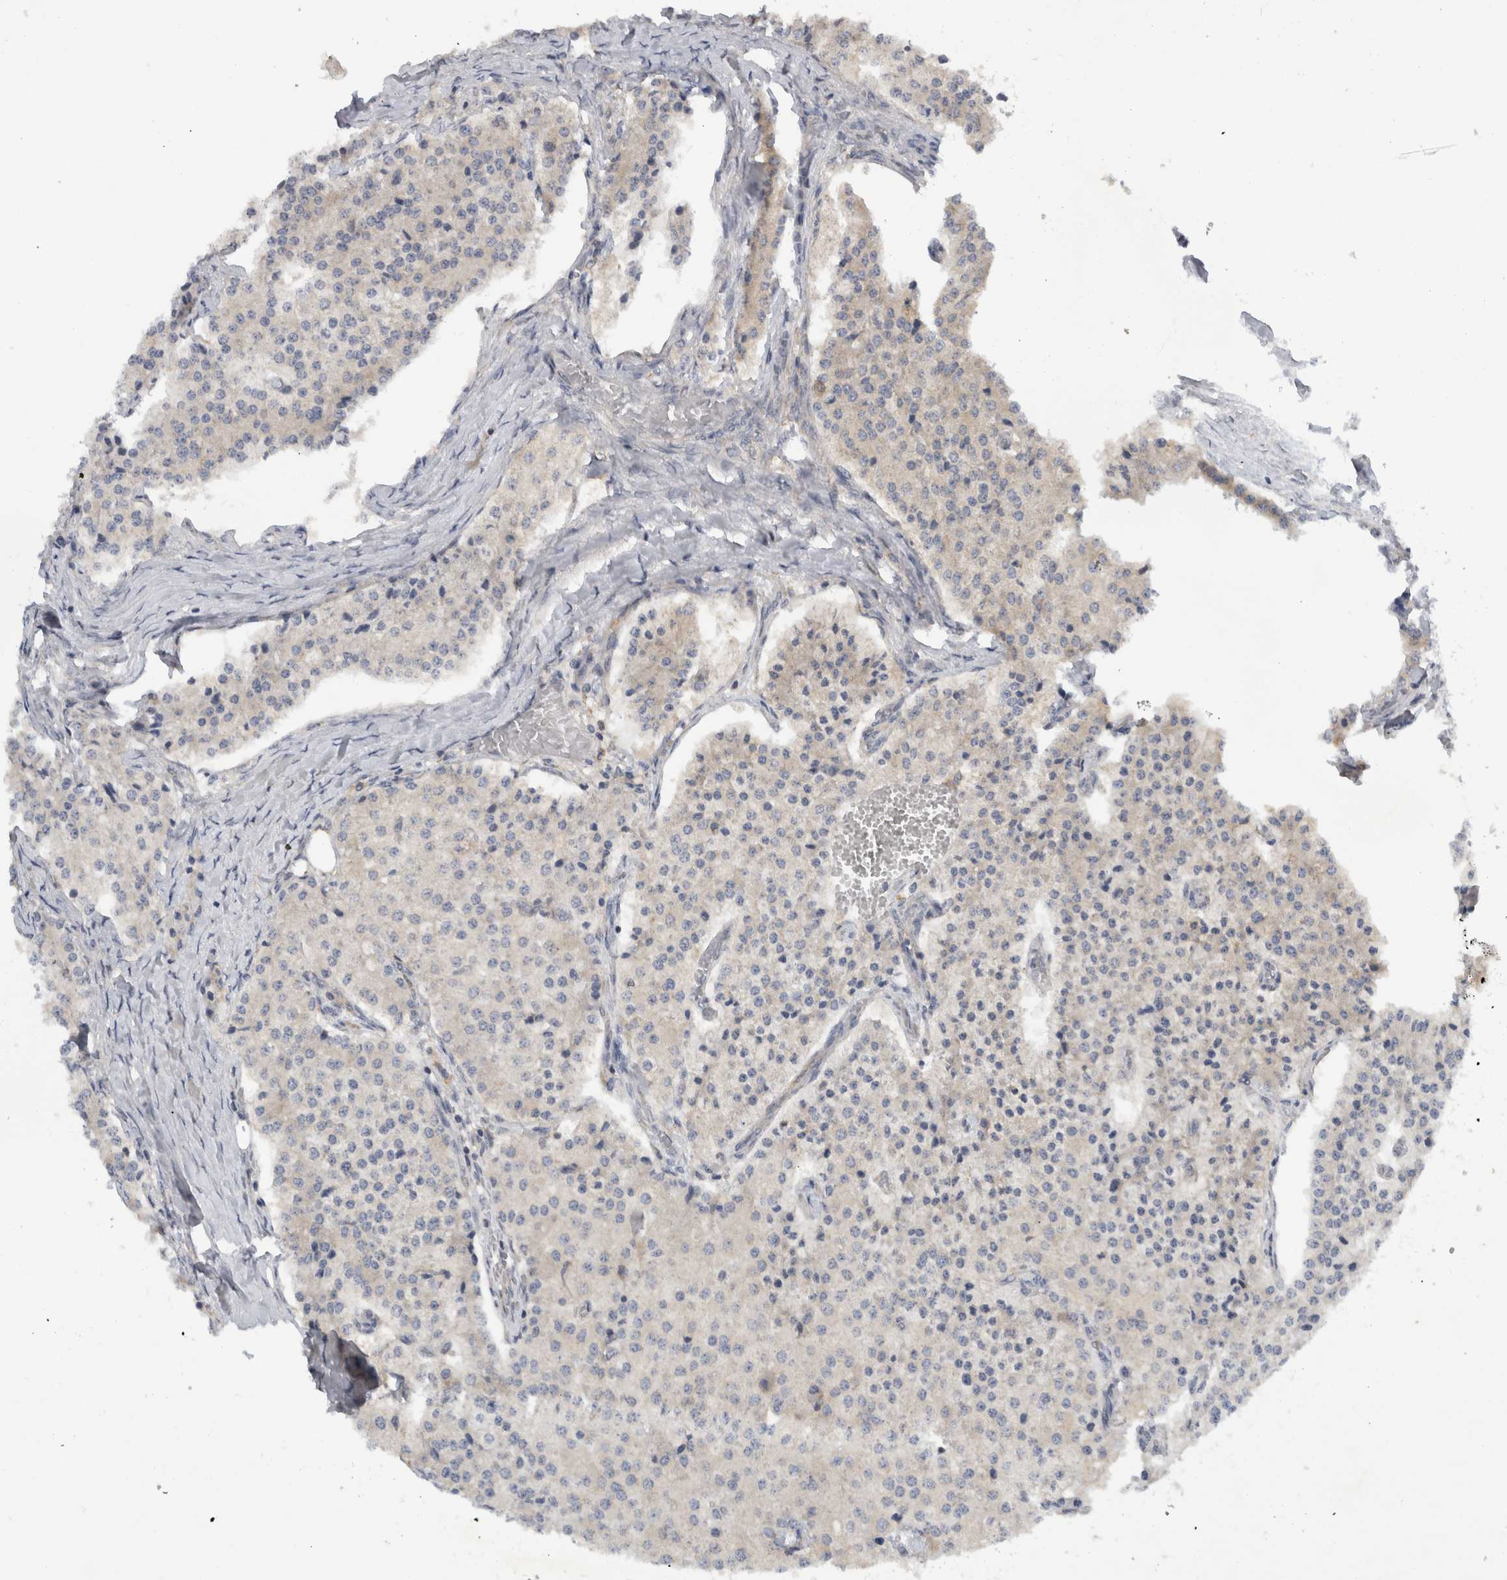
{"staining": {"intensity": "weak", "quantity": "<25%", "location": "cytoplasmic/membranous"}, "tissue": "carcinoid", "cell_type": "Tumor cells", "image_type": "cancer", "snomed": [{"axis": "morphology", "description": "Carcinoid, malignant, NOS"}, {"axis": "topography", "description": "Colon"}], "caption": "There is no significant staining in tumor cells of carcinoid.", "gene": "AASDHPPT", "patient": {"sex": "female", "age": 52}}